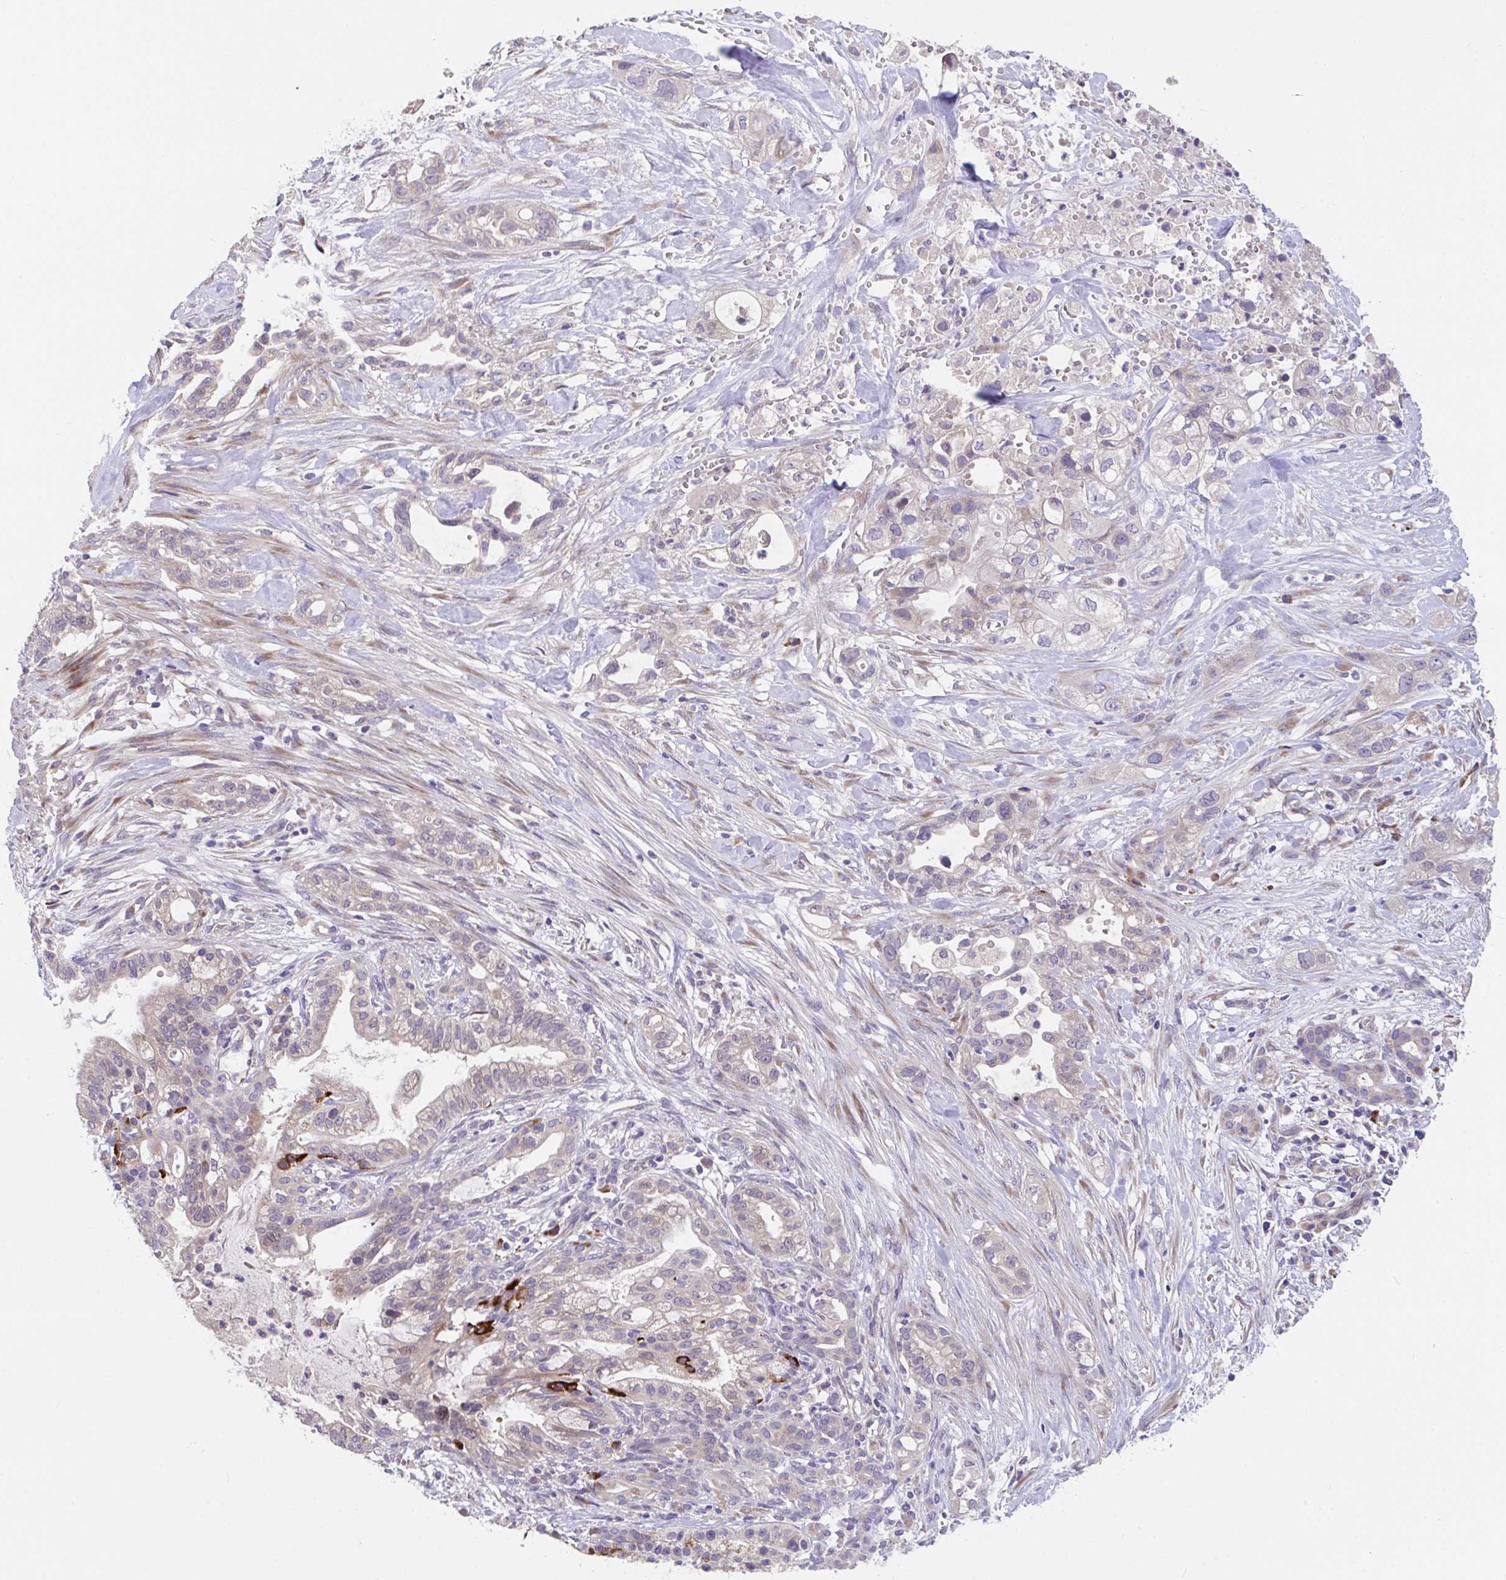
{"staining": {"intensity": "weak", "quantity": "<25%", "location": "cytoplasmic/membranous"}, "tissue": "pancreatic cancer", "cell_type": "Tumor cells", "image_type": "cancer", "snomed": [{"axis": "morphology", "description": "Adenocarcinoma, NOS"}, {"axis": "topography", "description": "Pancreas"}], "caption": "Immunohistochemical staining of adenocarcinoma (pancreatic) reveals no significant expression in tumor cells.", "gene": "SUSD4", "patient": {"sex": "male", "age": 44}}